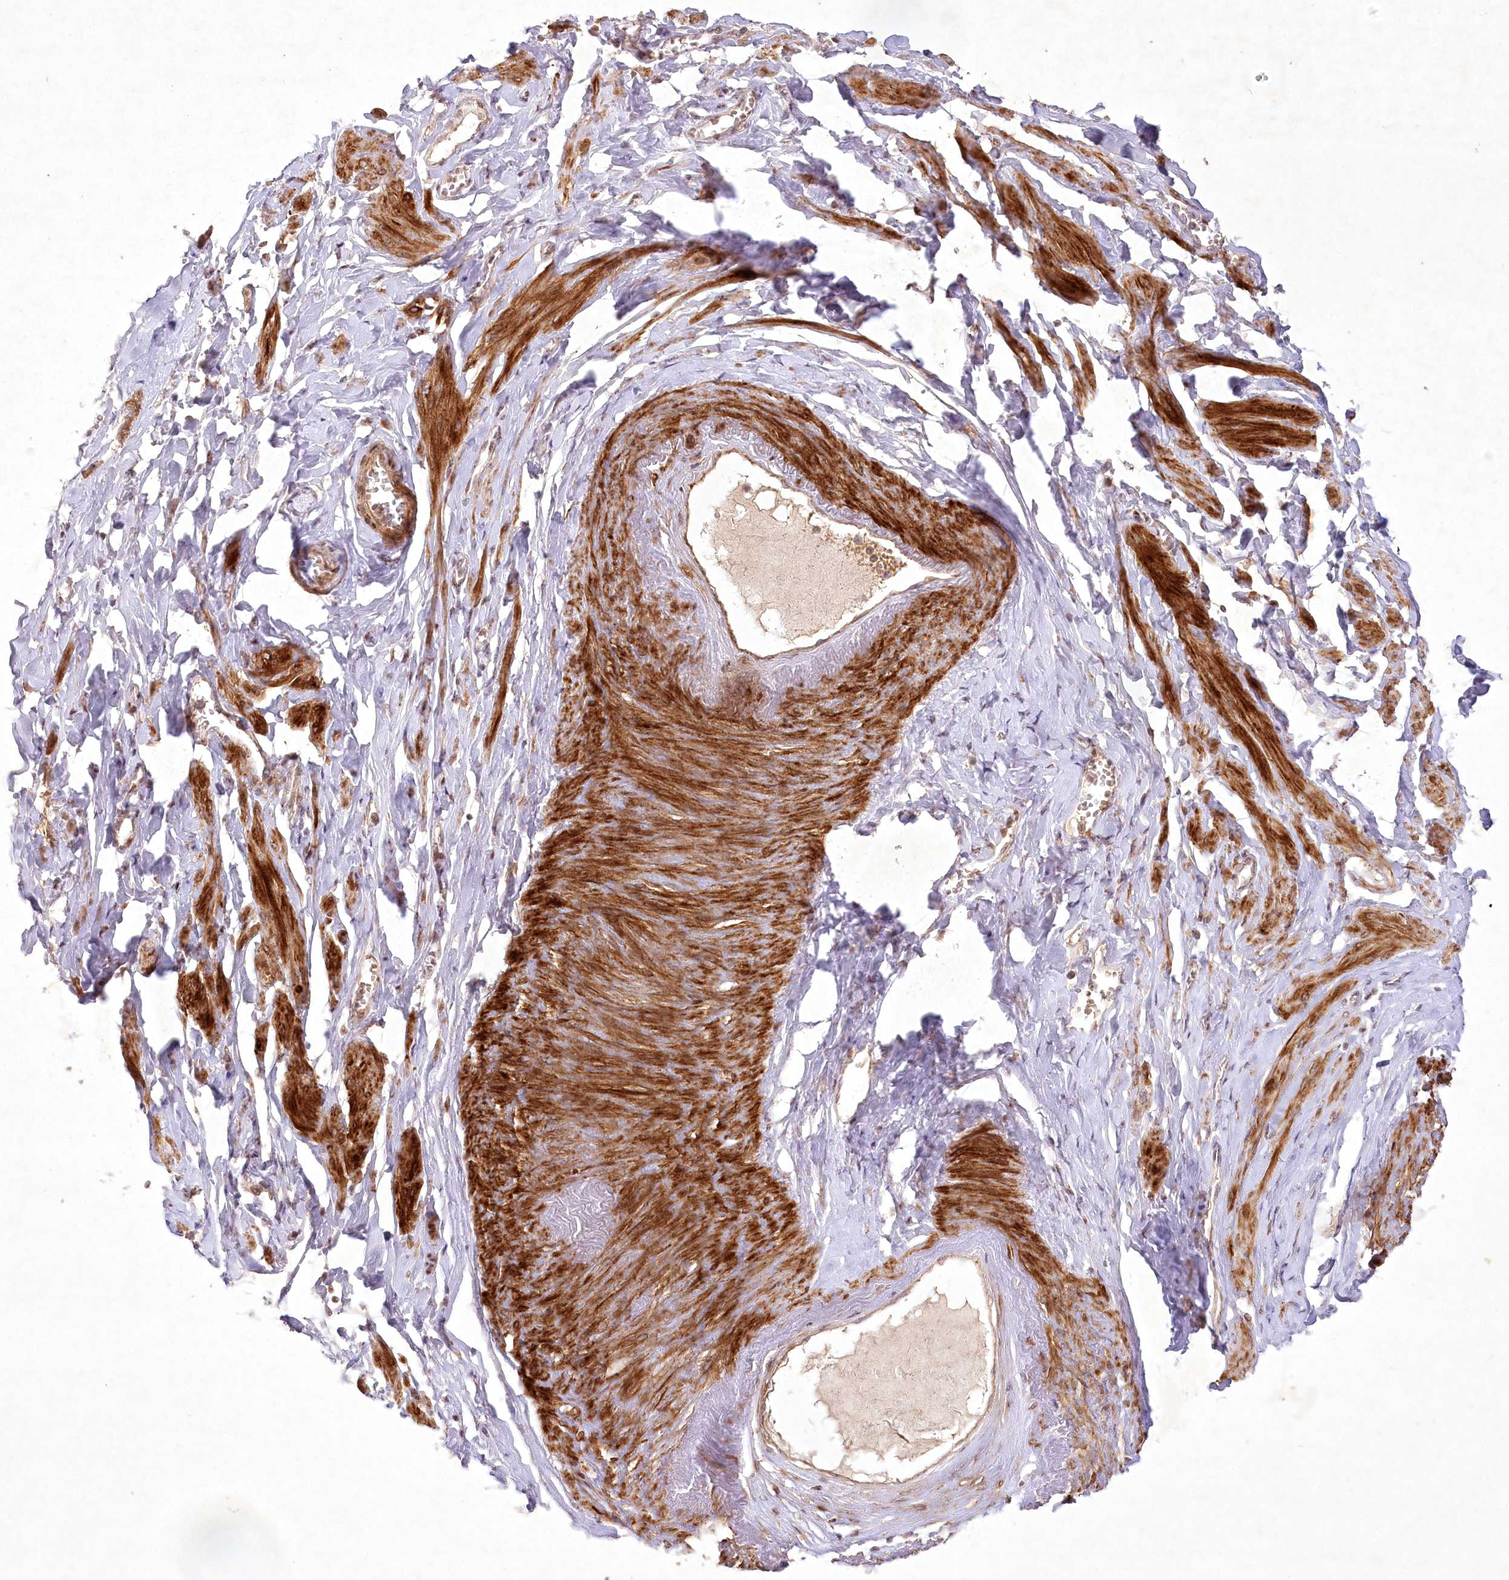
{"staining": {"intensity": "negative", "quantity": "none", "location": "none"}, "tissue": "adipose tissue", "cell_type": "Adipocytes", "image_type": "normal", "snomed": [{"axis": "morphology", "description": "Normal tissue, NOS"}, {"axis": "topography", "description": "Vascular tissue"}, {"axis": "topography", "description": "Fallopian tube"}, {"axis": "topography", "description": "Ovary"}], "caption": "High power microscopy histopathology image of an immunohistochemistry image of normal adipose tissue, revealing no significant positivity in adipocytes. (Brightfield microscopy of DAB (3,3'-diaminobenzidine) immunohistochemistry at high magnification).", "gene": "SH2D3A", "patient": {"sex": "female", "age": 67}}